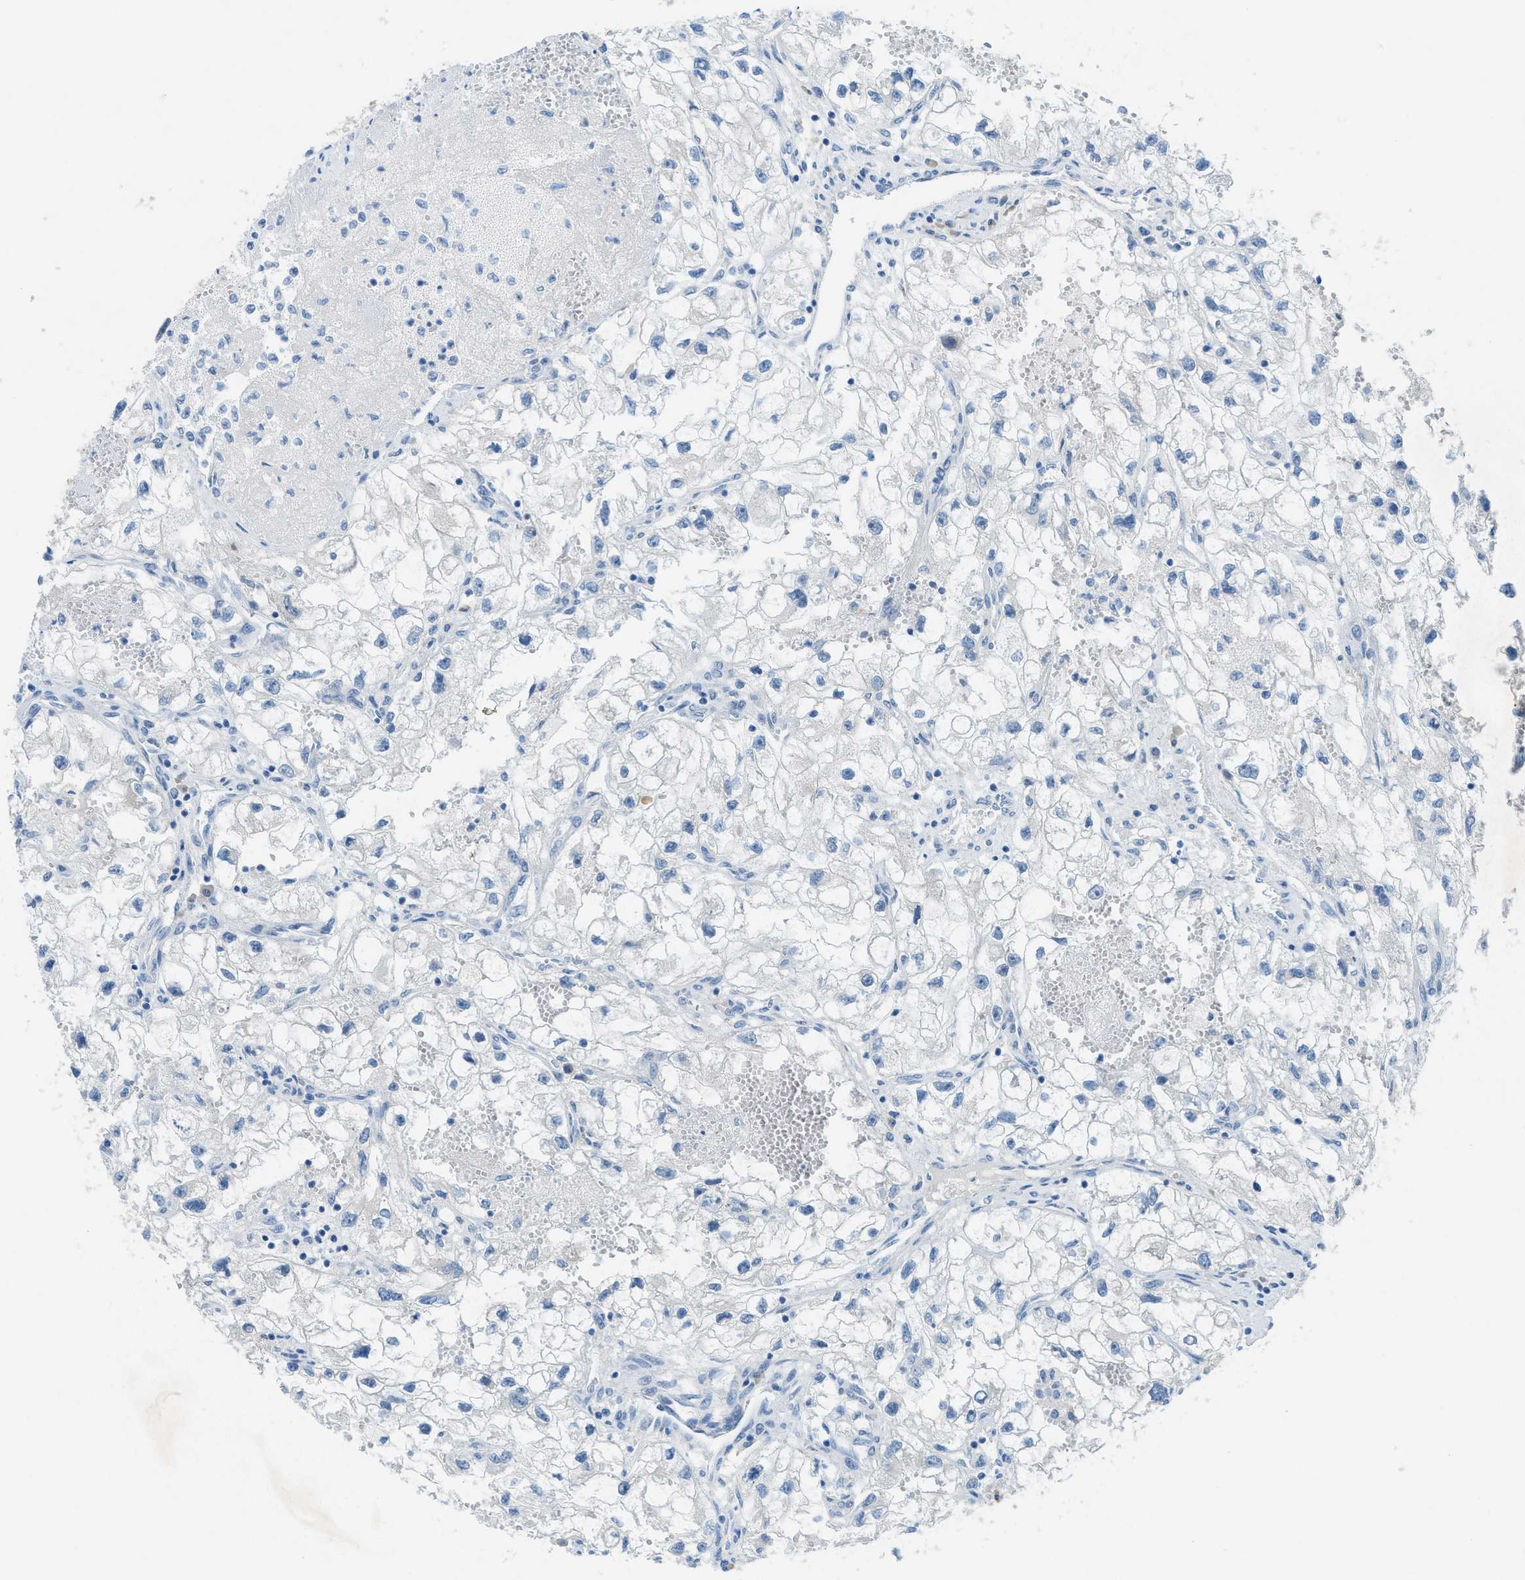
{"staining": {"intensity": "negative", "quantity": "none", "location": "none"}, "tissue": "renal cancer", "cell_type": "Tumor cells", "image_type": "cancer", "snomed": [{"axis": "morphology", "description": "Adenocarcinoma, NOS"}, {"axis": "topography", "description": "Kidney"}], "caption": "This is an immunohistochemistry (IHC) image of human renal cancer. There is no positivity in tumor cells.", "gene": "KLHL8", "patient": {"sex": "female", "age": 70}}